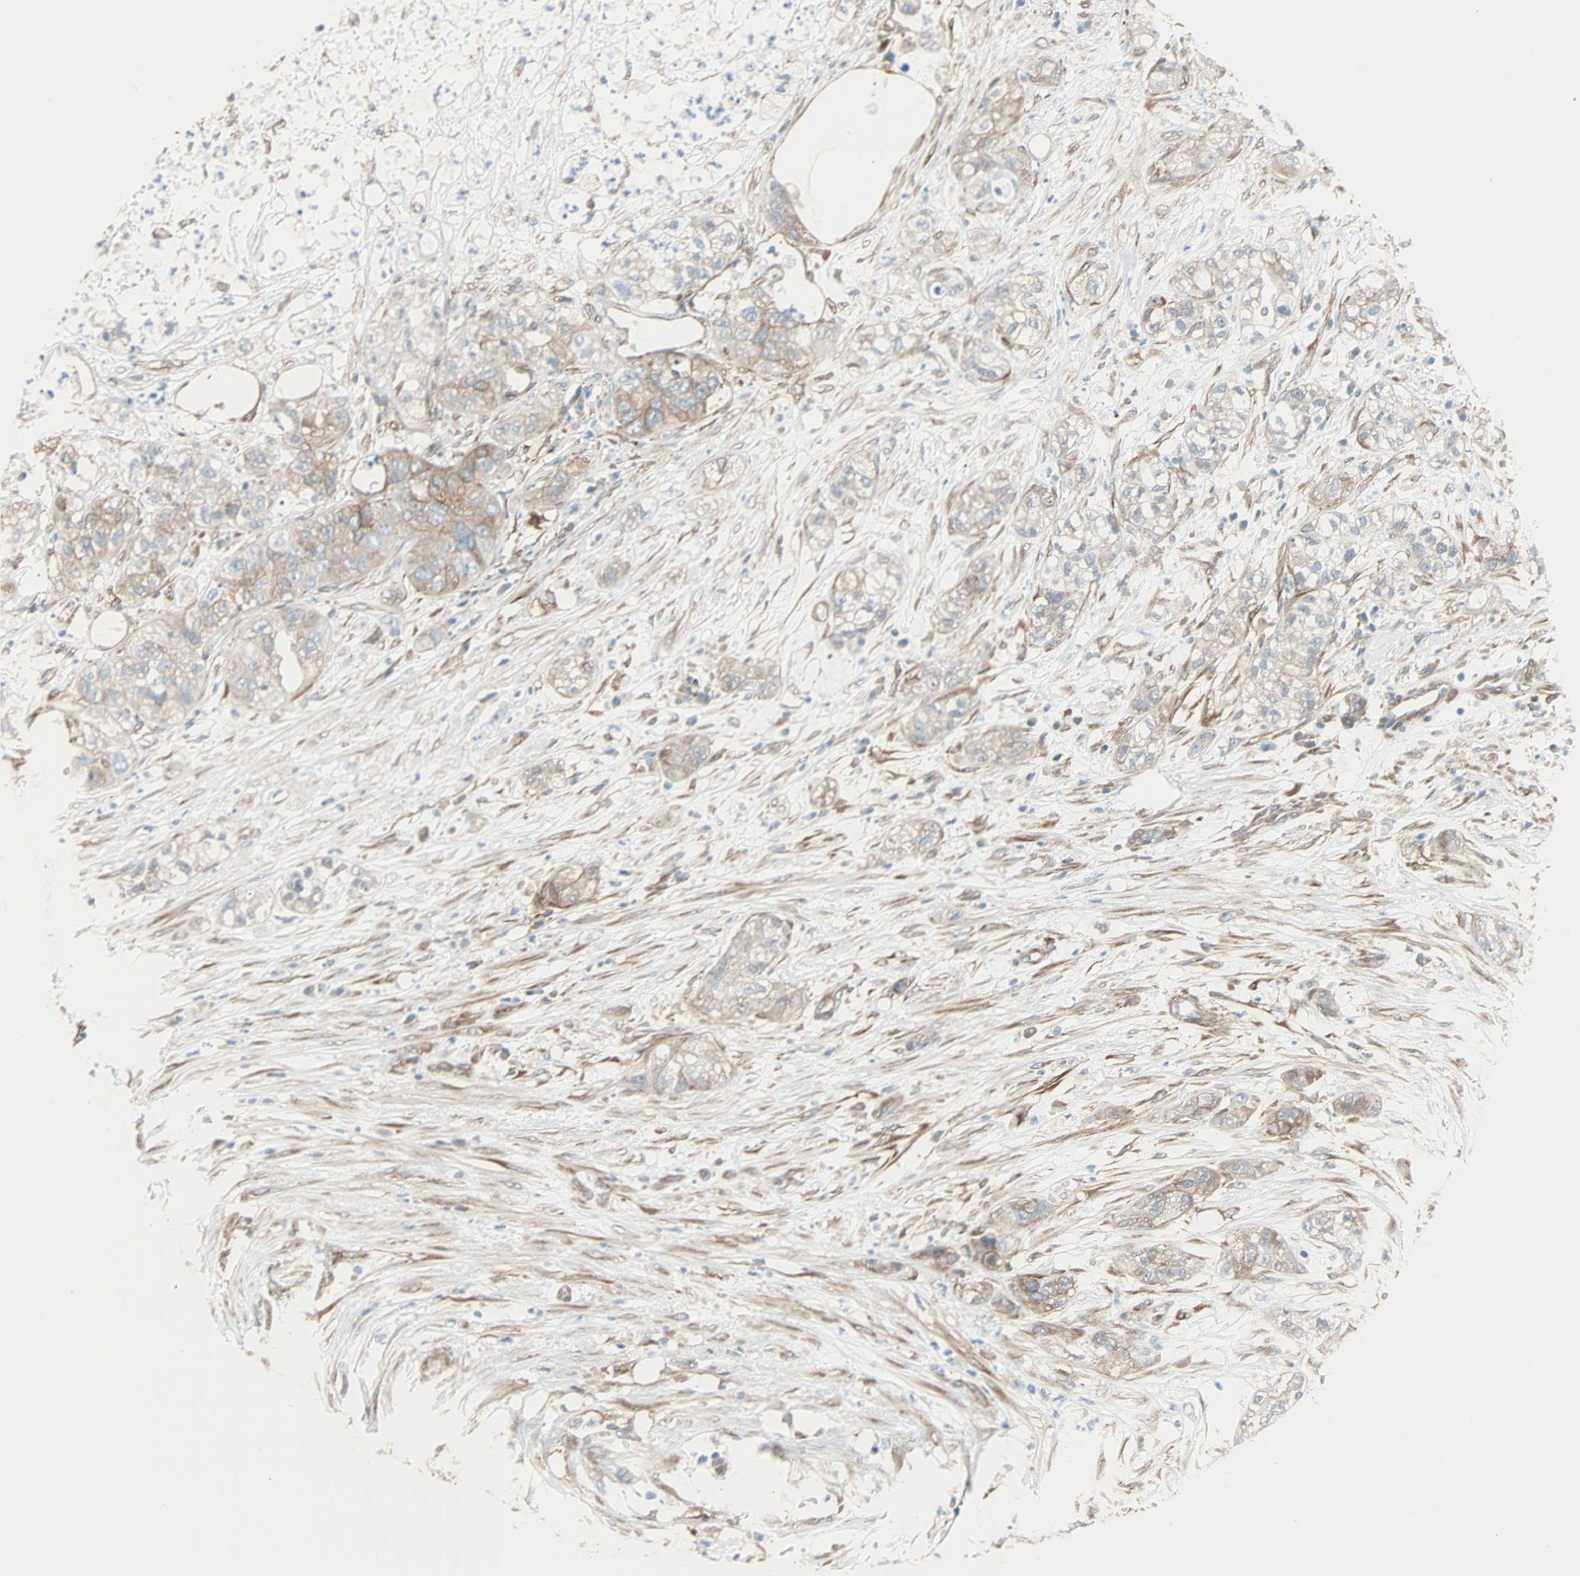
{"staining": {"intensity": "moderate", "quantity": ">75%", "location": "cytoplasmic/membranous"}, "tissue": "pancreatic cancer", "cell_type": "Tumor cells", "image_type": "cancer", "snomed": [{"axis": "morphology", "description": "Adenocarcinoma, NOS"}, {"axis": "topography", "description": "Pancreas"}], "caption": "Adenocarcinoma (pancreatic) was stained to show a protein in brown. There is medium levels of moderate cytoplasmic/membranous positivity in about >75% of tumor cells. The protein of interest is stained brown, and the nuclei are stained in blue (DAB IHC with brightfield microscopy, high magnification).", "gene": "EPB41L2", "patient": {"sex": "female", "age": 78}}